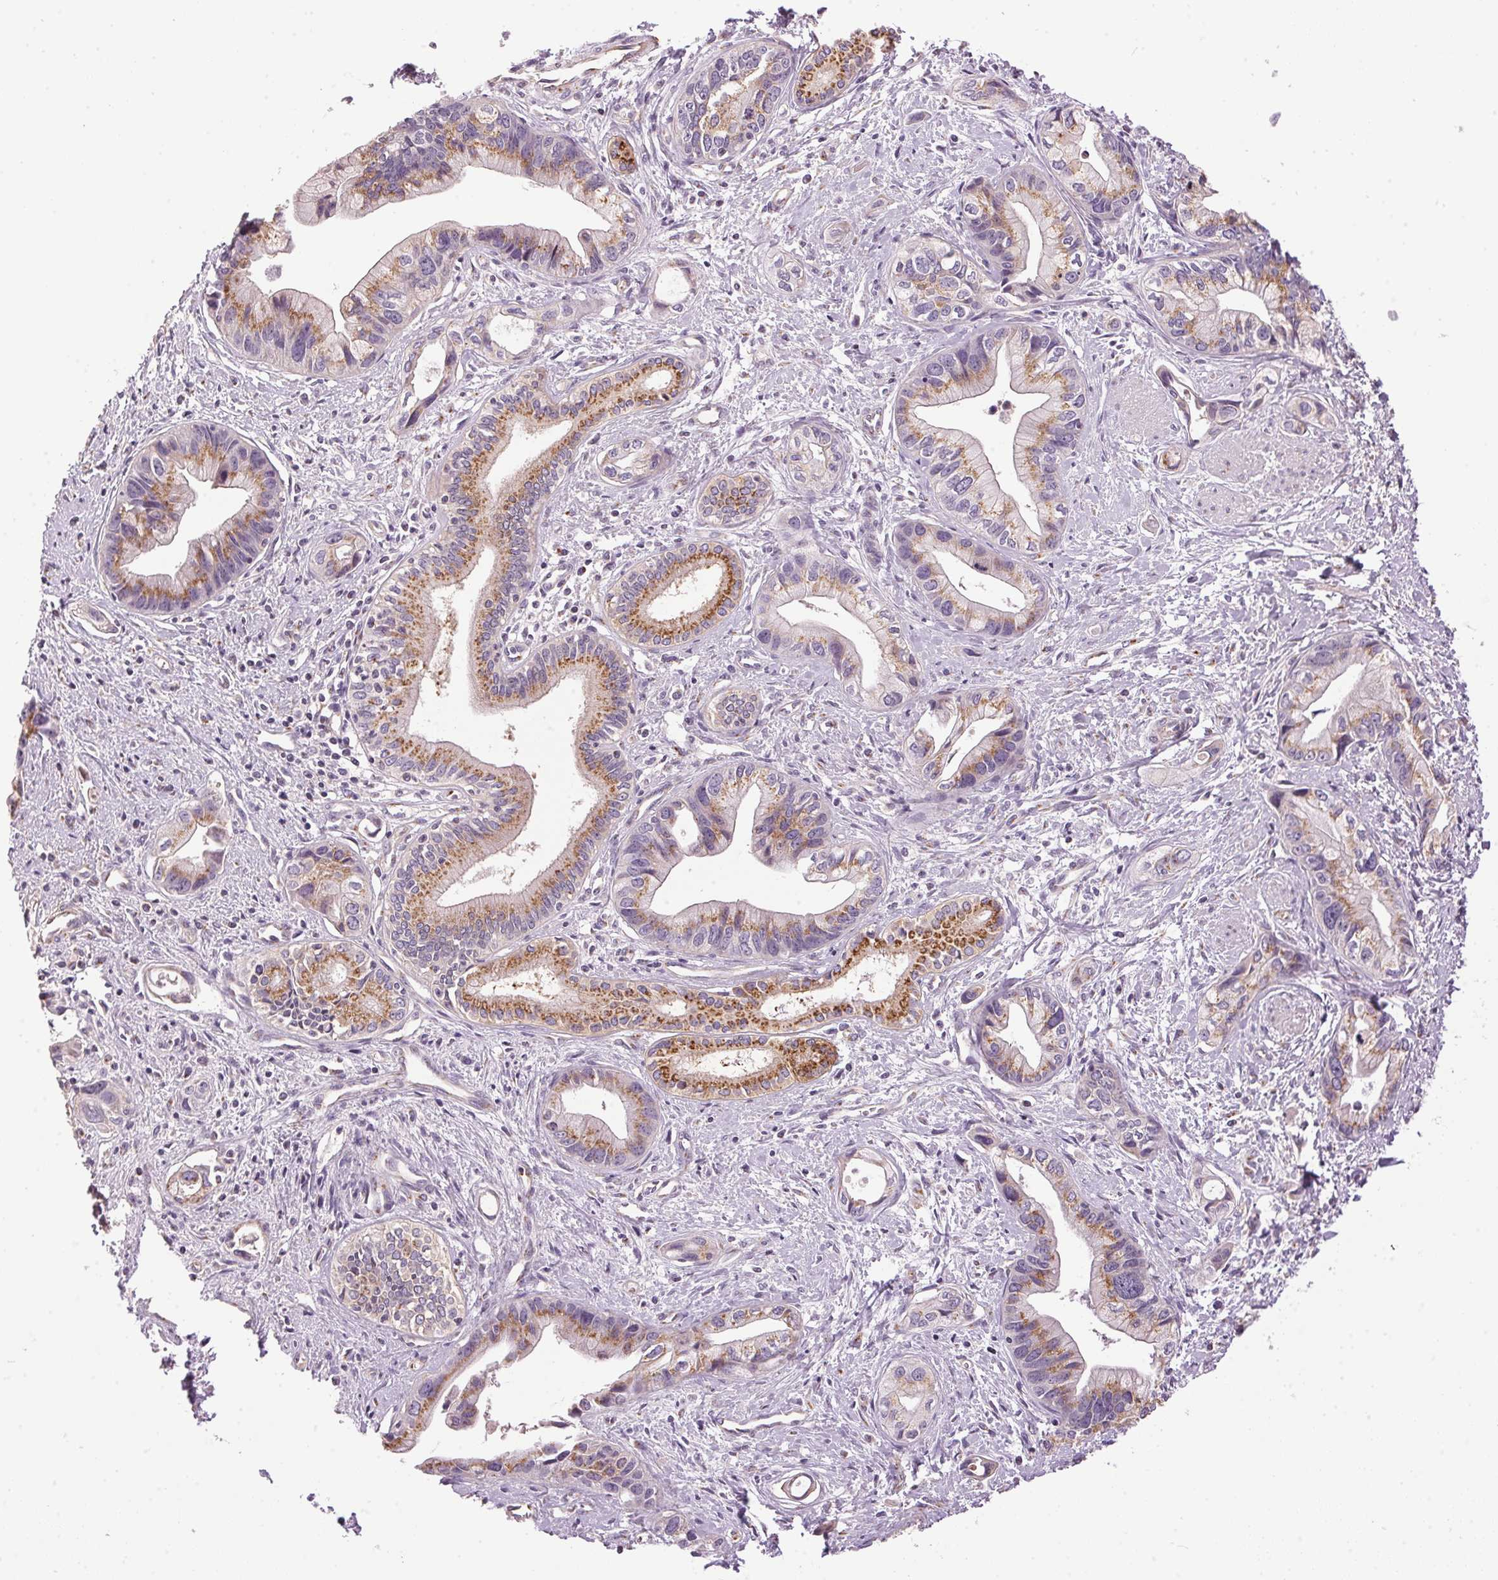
{"staining": {"intensity": "moderate", "quantity": "25%-75%", "location": "cytoplasmic/membranous"}, "tissue": "pancreatic cancer", "cell_type": "Tumor cells", "image_type": "cancer", "snomed": [{"axis": "morphology", "description": "Adenocarcinoma, NOS"}, {"axis": "topography", "description": "Pancreas"}], "caption": "Pancreatic cancer (adenocarcinoma) stained with a brown dye demonstrates moderate cytoplasmic/membranous positive expression in approximately 25%-75% of tumor cells.", "gene": "GOLPH3", "patient": {"sex": "female", "age": 61}}